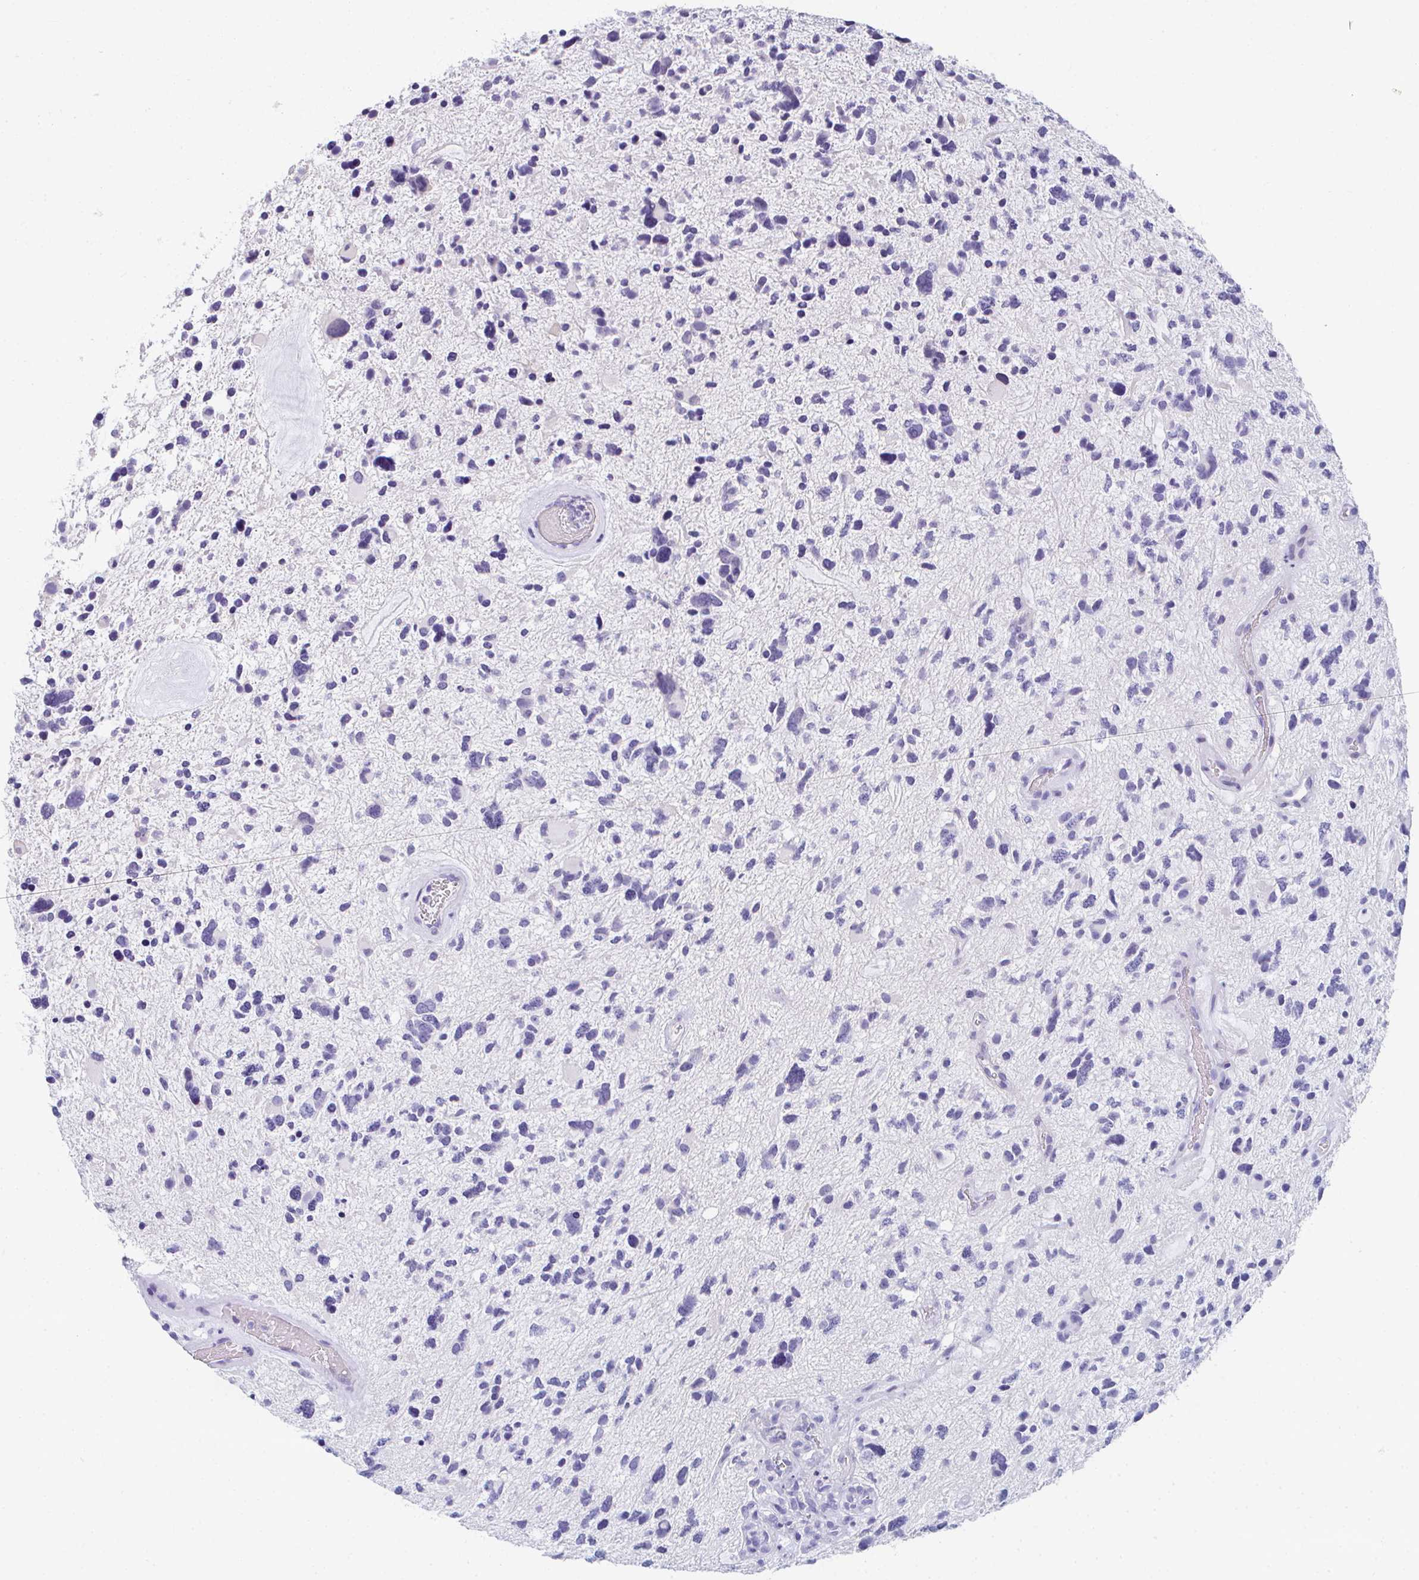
{"staining": {"intensity": "negative", "quantity": "none", "location": "none"}, "tissue": "glioma", "cell_type": "Tumor cells", "image_type": "cancer", "snomed": [{"axis": "morphology", "description": "Glioma, malignant, High grade"}, {"axis": "topography", "description": "Brain"}], "caption": "A histopathology image of malignant glioma (high-grade) stained for a protein shows no brown staining in tumor cells.", "gene": "TTC30B", "patient": {"sex": "female", "age": 11}}